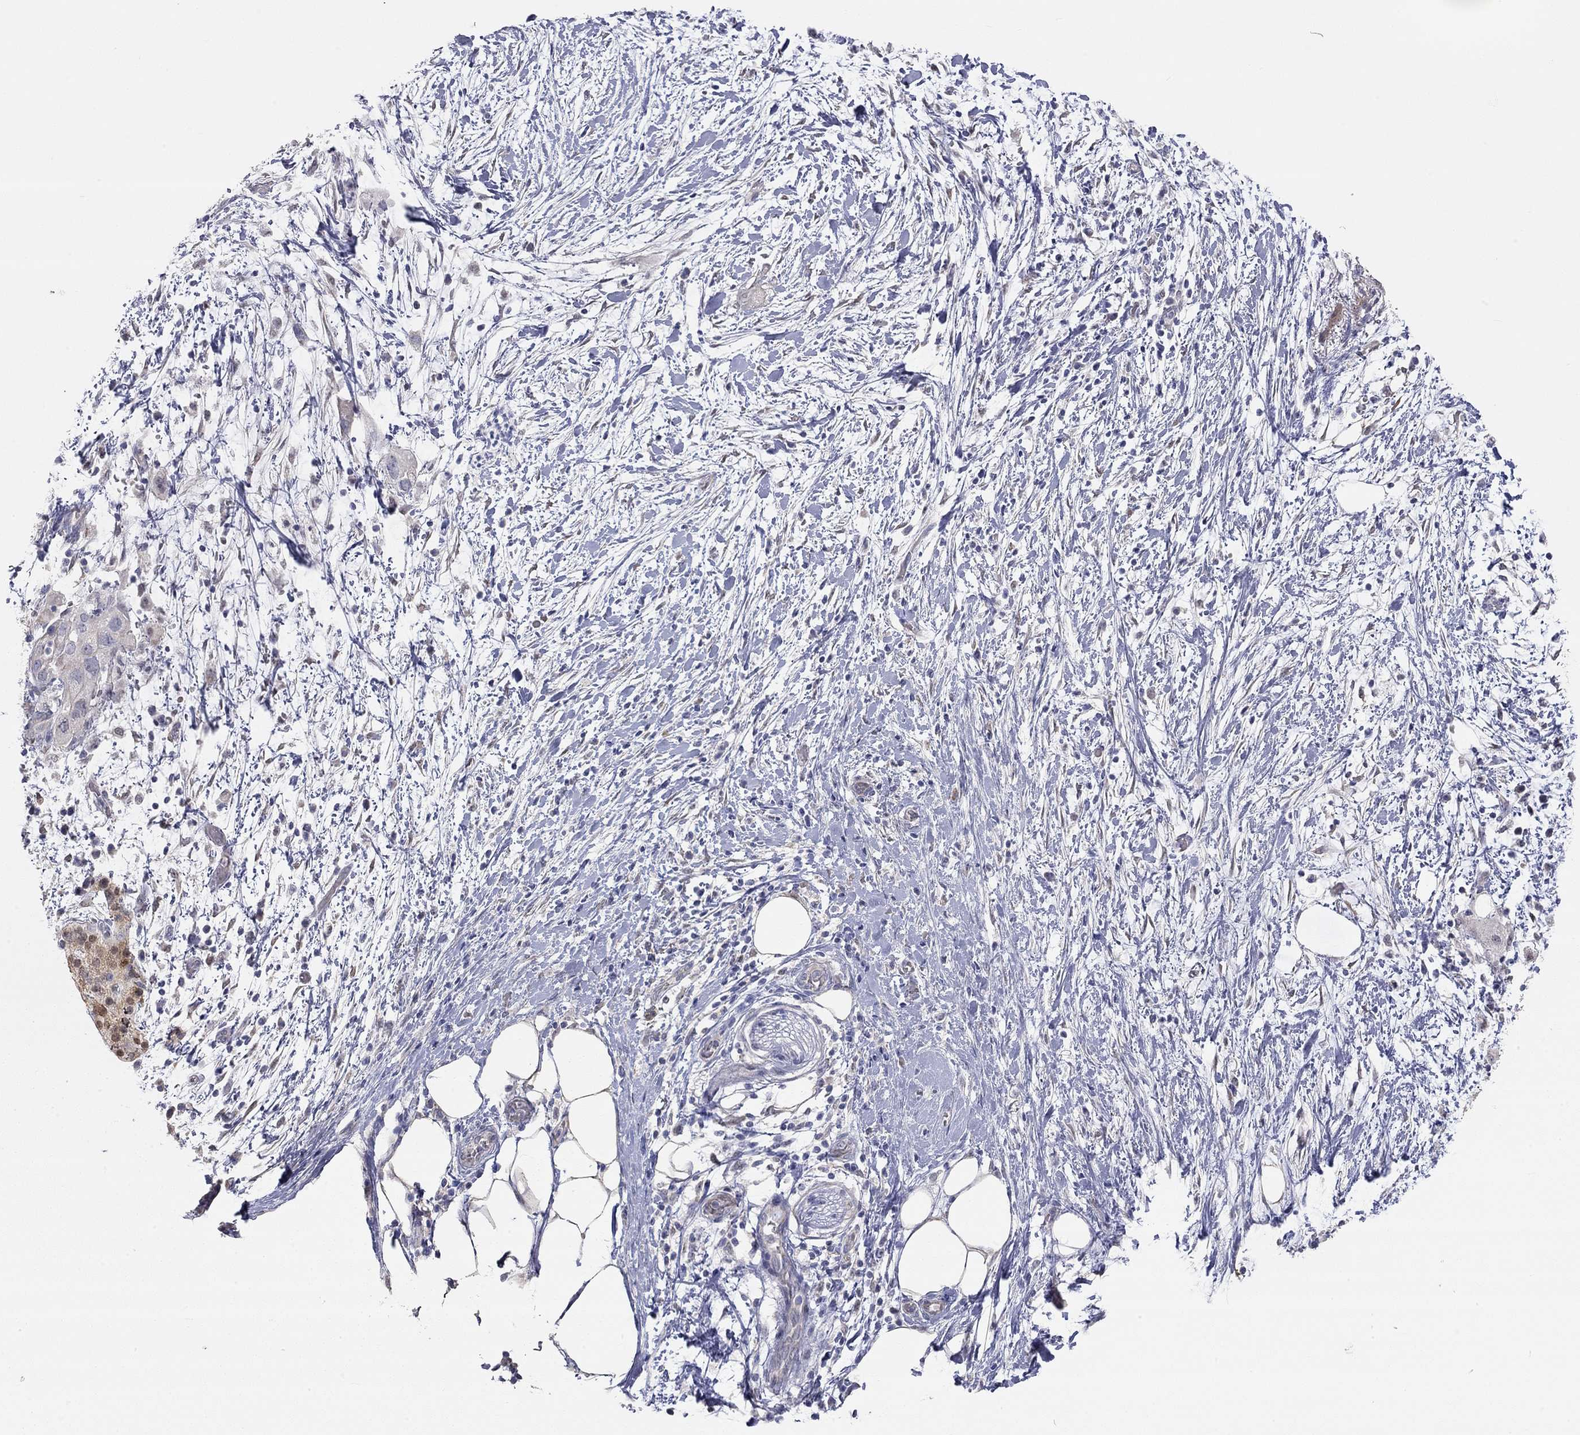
{"staining": {"intensity": "negative", "quantity": "none", "location": "none"}, "tissue": "pancreatic cancer", "cell_type": "Tumor cells", "image_type": "cancer", "snomed": [{"axis": "morphology", "description": "Adenocarcinoma, NOS"}, {"axis": "topography", "description": "Pancreas"}], "caption": "A high-resolution image shows immunohistochemistry (IHC) staining of adenocarcinoma (pancreatic), which demonstrates no significant positivity in tumor cells.", "gene": "PAPSS2", "patient": {"sex": "female", "age": 72}}